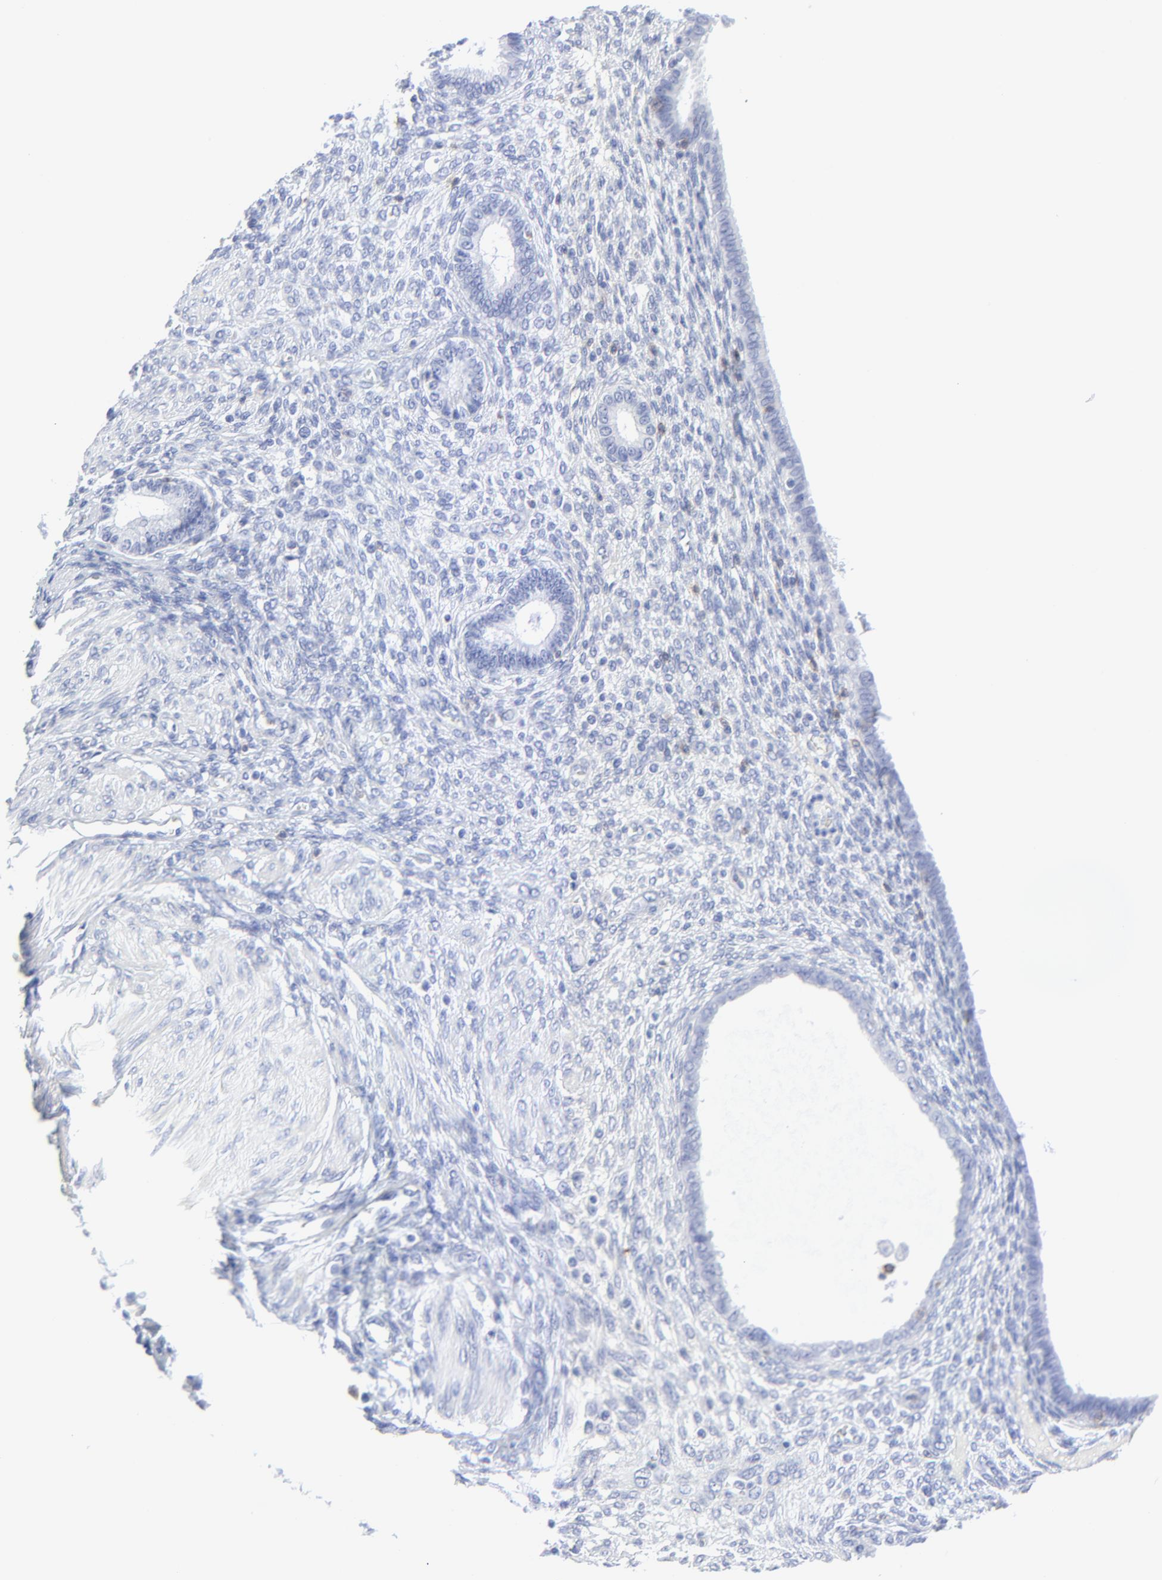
{"staining": {"intensity": "negative", "quantity": "none", "location": "none"}, "tissue": "endometrium", "cell_type": "Cells in endometrial stroma", "image_type": "normal", "snomed": [{"axis": "morphology", "description": "Normal tissue, NOS"}, {"axis": "topography", "description": "Endometrium"}], "caption": "Endometrium stained for a protein using immunohistochemistry demonstrates no expression cells in endometrial stroma.", "gene": "LCK", "patient": {"sex": "female", "age": 72}}